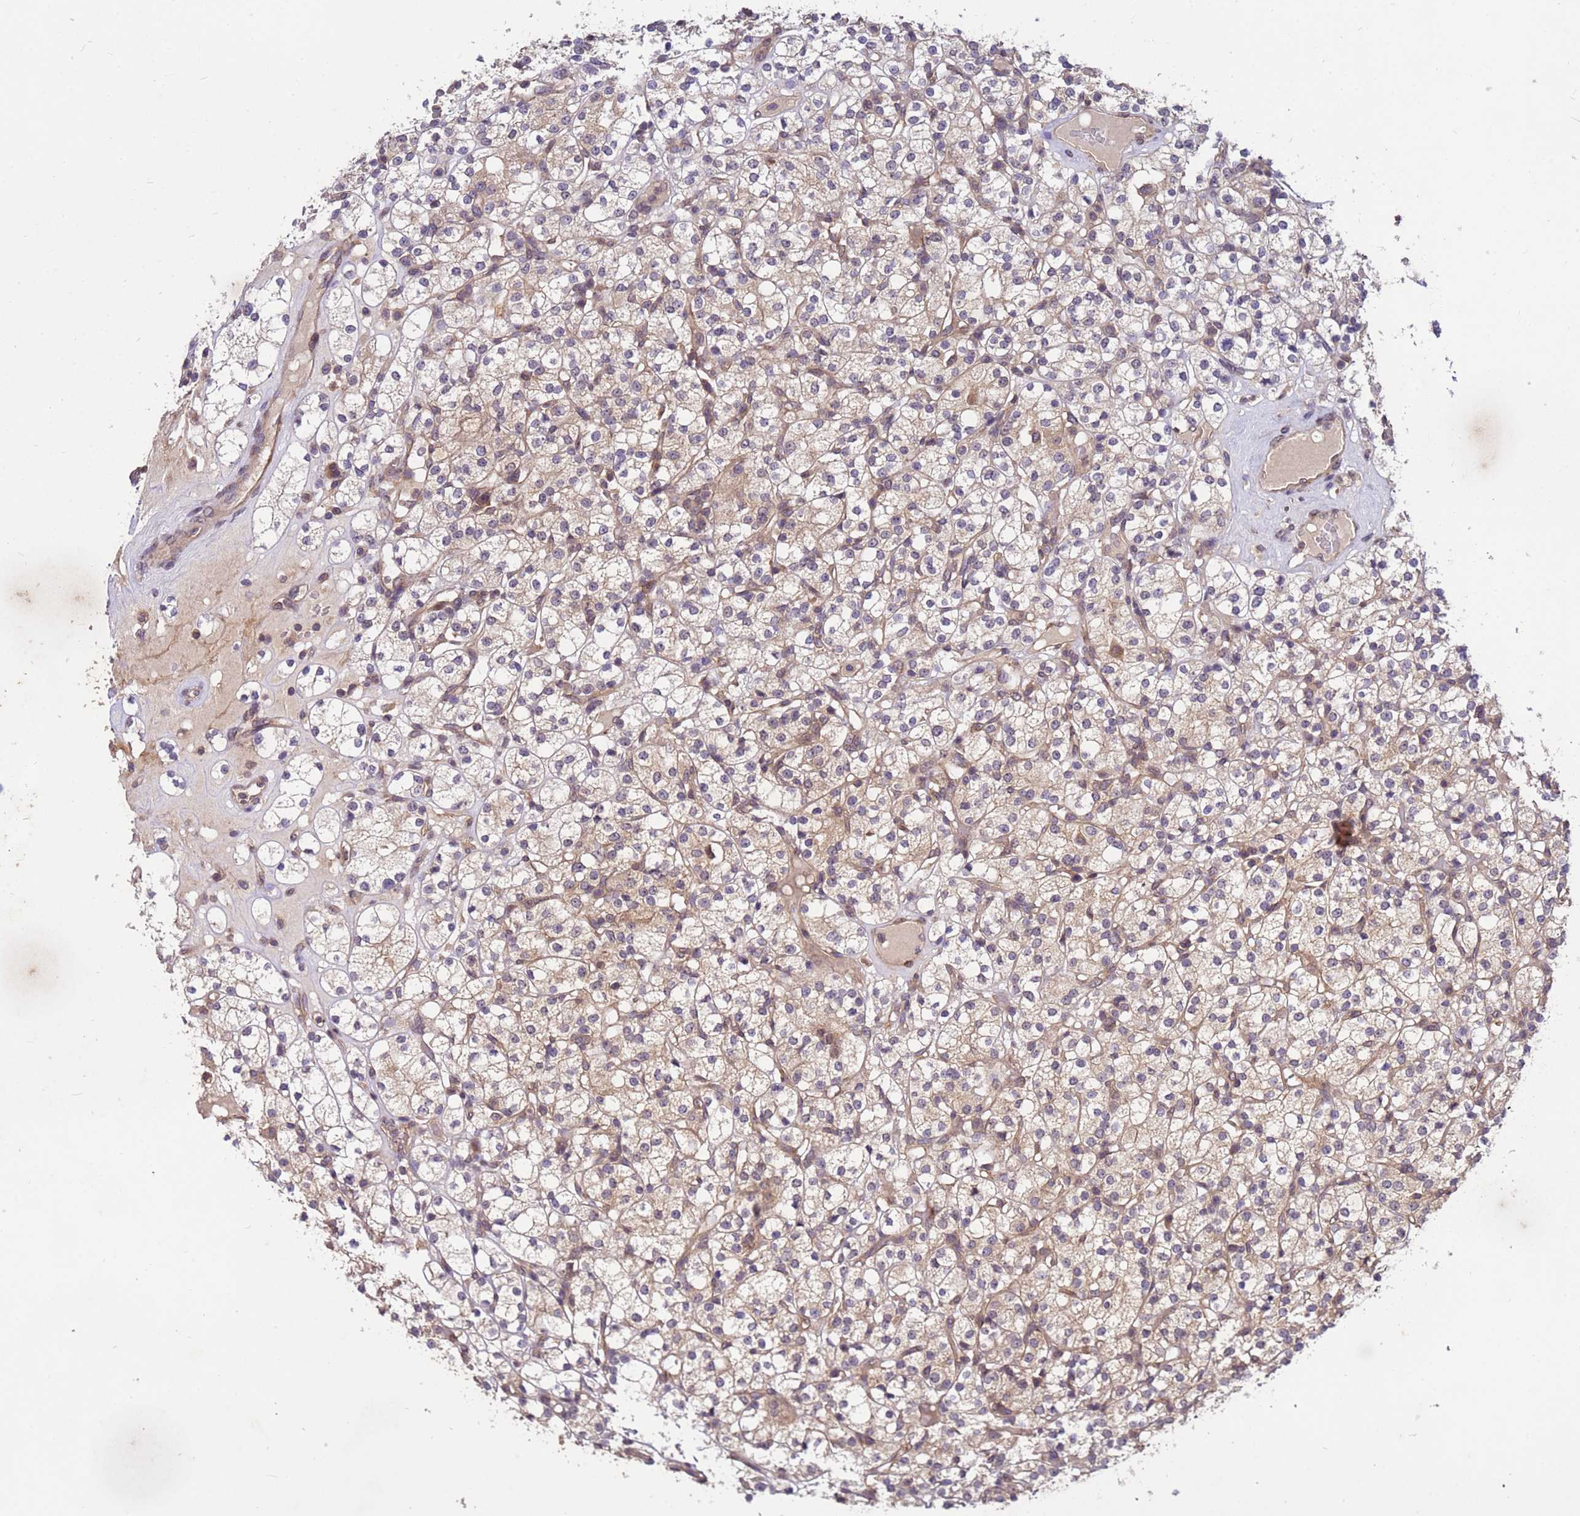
{"staining": {"intensity": "weak", "quantity": ">75%", "location": "cytoplasmic/membranous"}, "tissue": "renal cancer", "cell_type": "Tumor cells", "image_type": "cancer", "snomed": [{"axis": "morphology", "description": "Adenocarcinoma, NOS"}, {"axis": "topography", "description": "Kidney"}], "caption": "The immunohistochemical stain labels weak cytoplasmic/membranous staining in tumor cells of renal adenocarcinoma tissue.", "gene": "PPP2CB", "patient": {"sex": "male", "age": 77}}